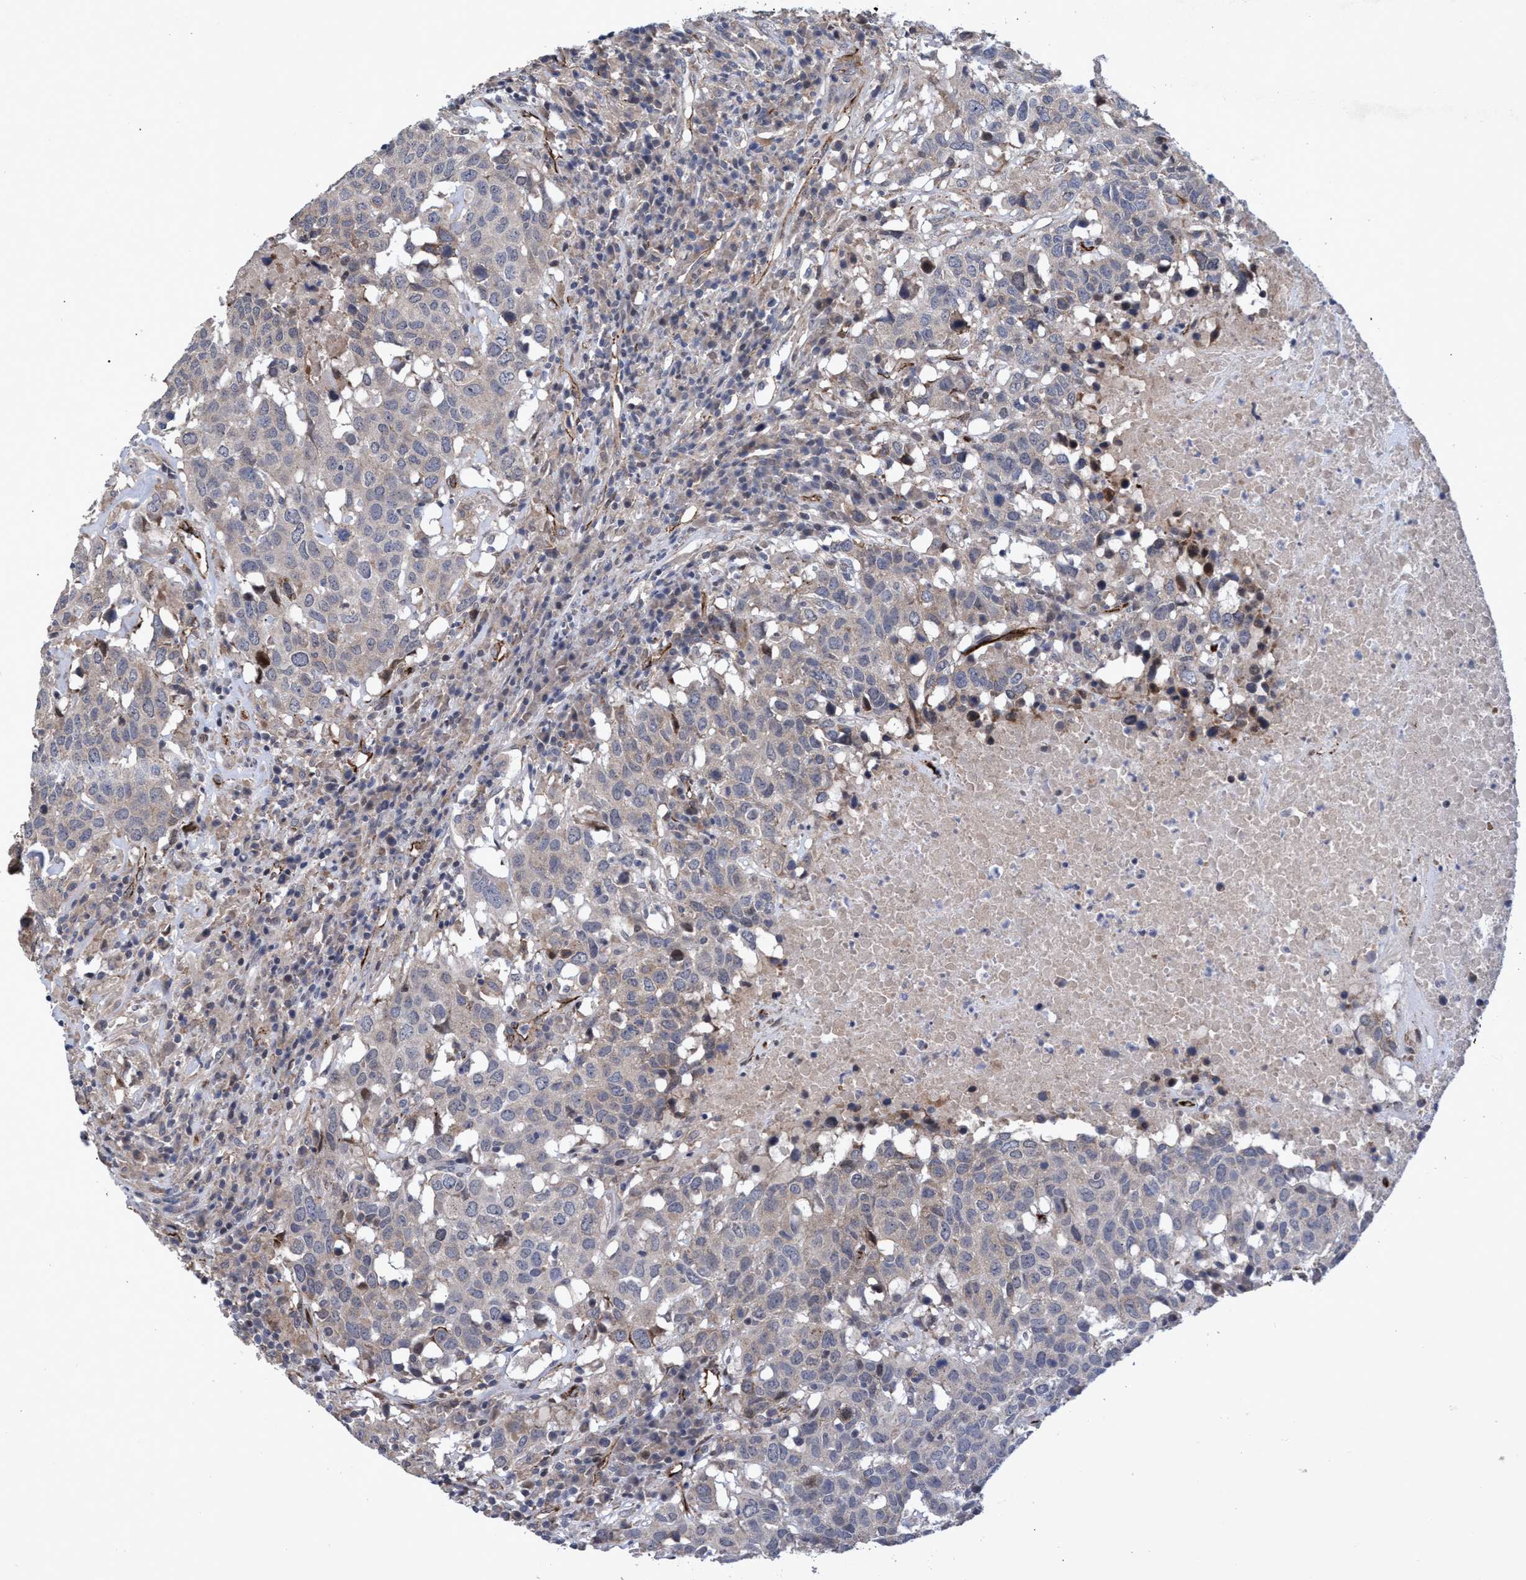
{"staining": {"intensity": "negative", "quantity": "none", "location": "none"}, "tissue": "head and neck cancer", "cell_type": "Tumor cells", "image_type": "cancer", "snomed": [{"axis": "morphology", "description": "Squamous cell carcinoma, NOS"}, {"axis": "topography", "description": "Head-Neck"}], "caption": "DAB (3,3'-diaminobenzidine) immunohistochemical staining of human squamous cell carcinoma (head and neck) shows no significant positivity in tumor cells. (DAB (3,3'-diaminobenzidine) immunohistochemistry (IHC) visualized using brightfield microscopy, high magnification).", "gene": "ZNF750", "patient": {"sex": "male", "age": 66}}